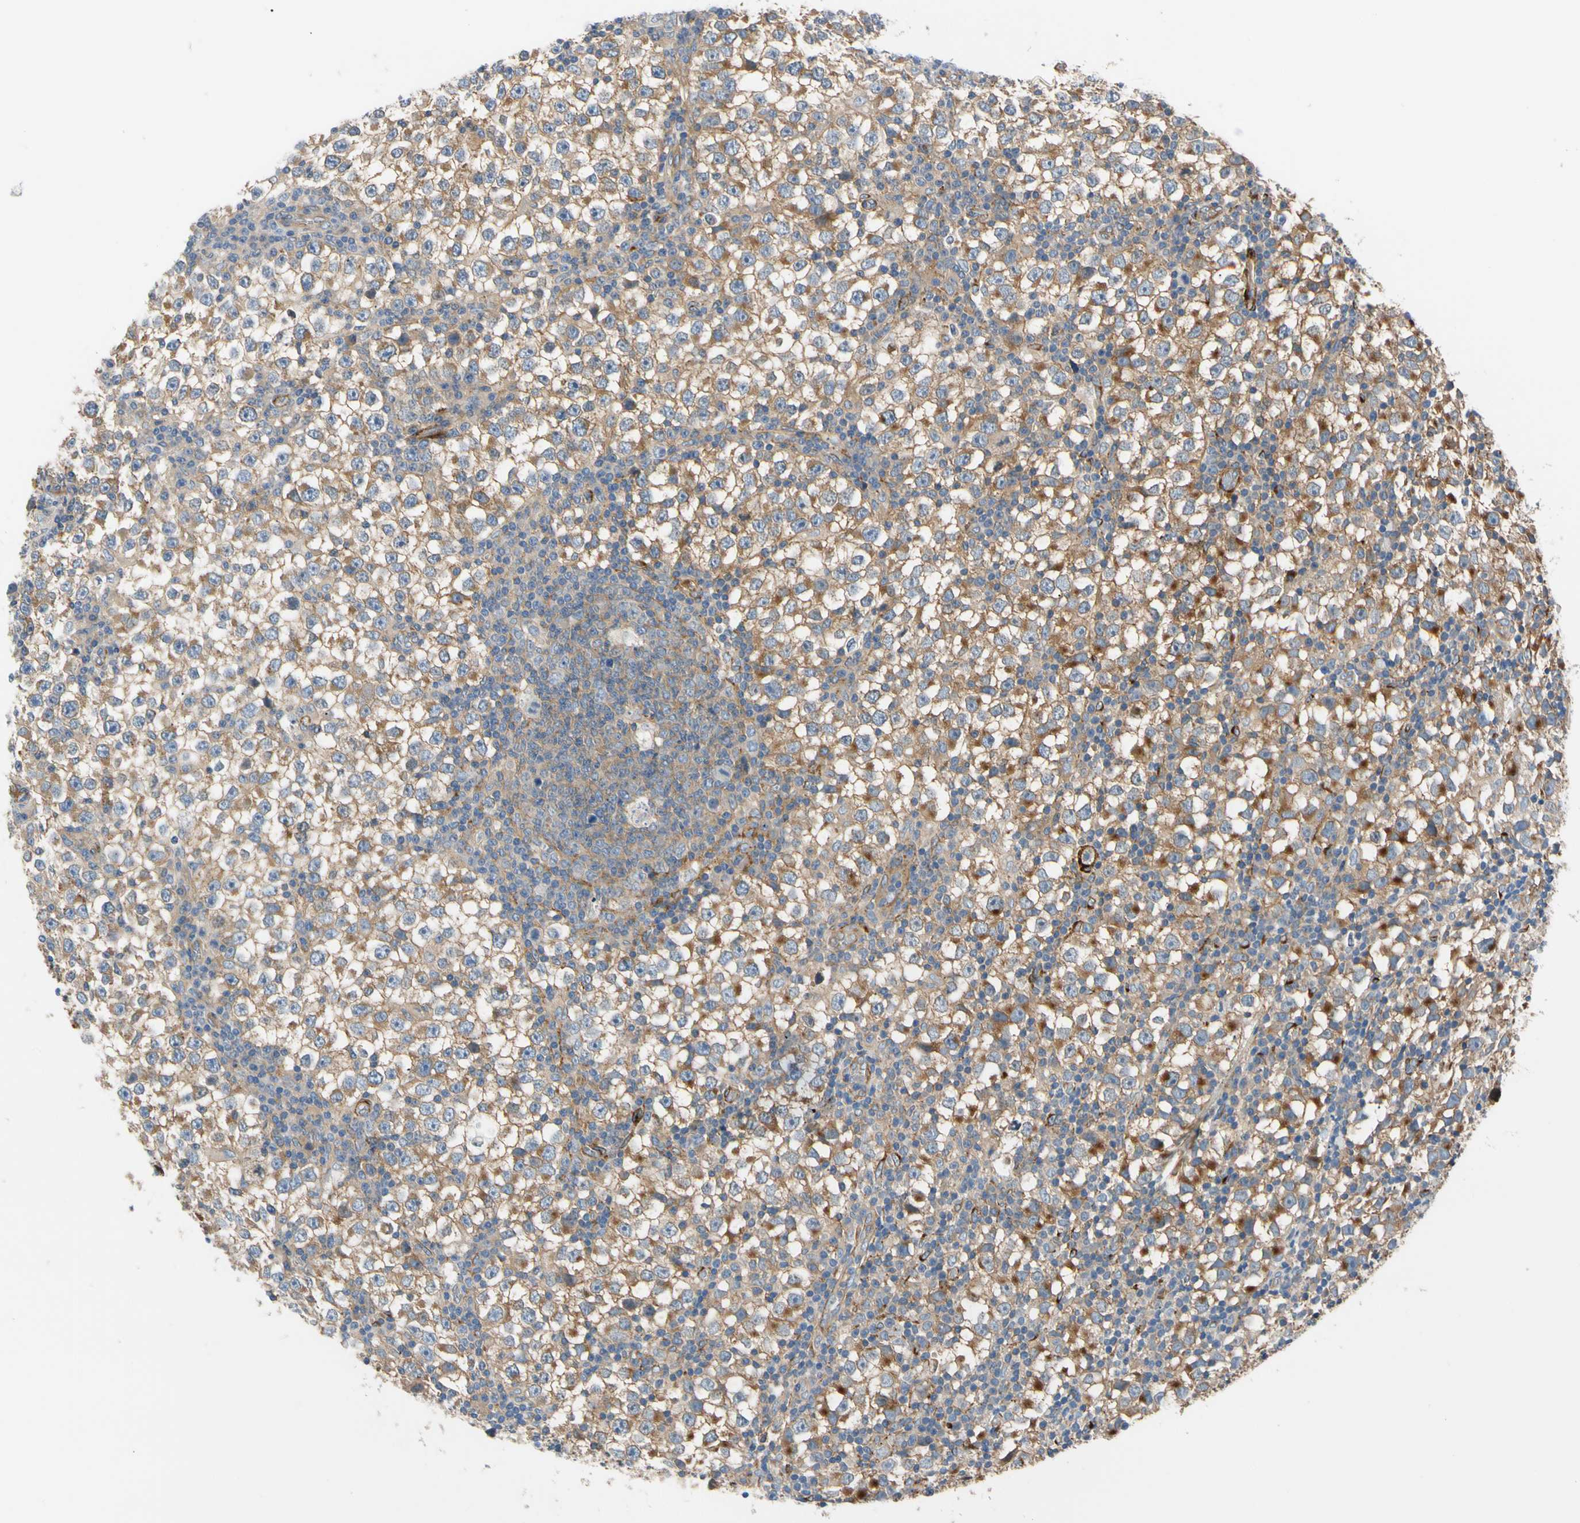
{"staining": {"intensity": "weak", "quantity": "25%-75%", "location": "cytoplasmic/membranous"}, "tissue": "testis cancer", "cell_type": "Tumor cells", "image_type": "cancer", "snomed": [{"axis": "morphology", "description": "Seminoma, NOS"}, {"axis": "topography", "description": "Testis"}], "caption": "IHC staining of testis cancer (seminoma), which exhibits low levels of weak cytoplasmic/membranous positivity in approximately 25%-75% of tumor cells indicating weak cytoplasmic/membranous protein positivity. The staining was performed using DAB (brown) for protein detection and nuclei were counterstained in hematoxylin (blue).", "gene": "ENTREP3", "patient": {"sex": "male", "age": 65}}